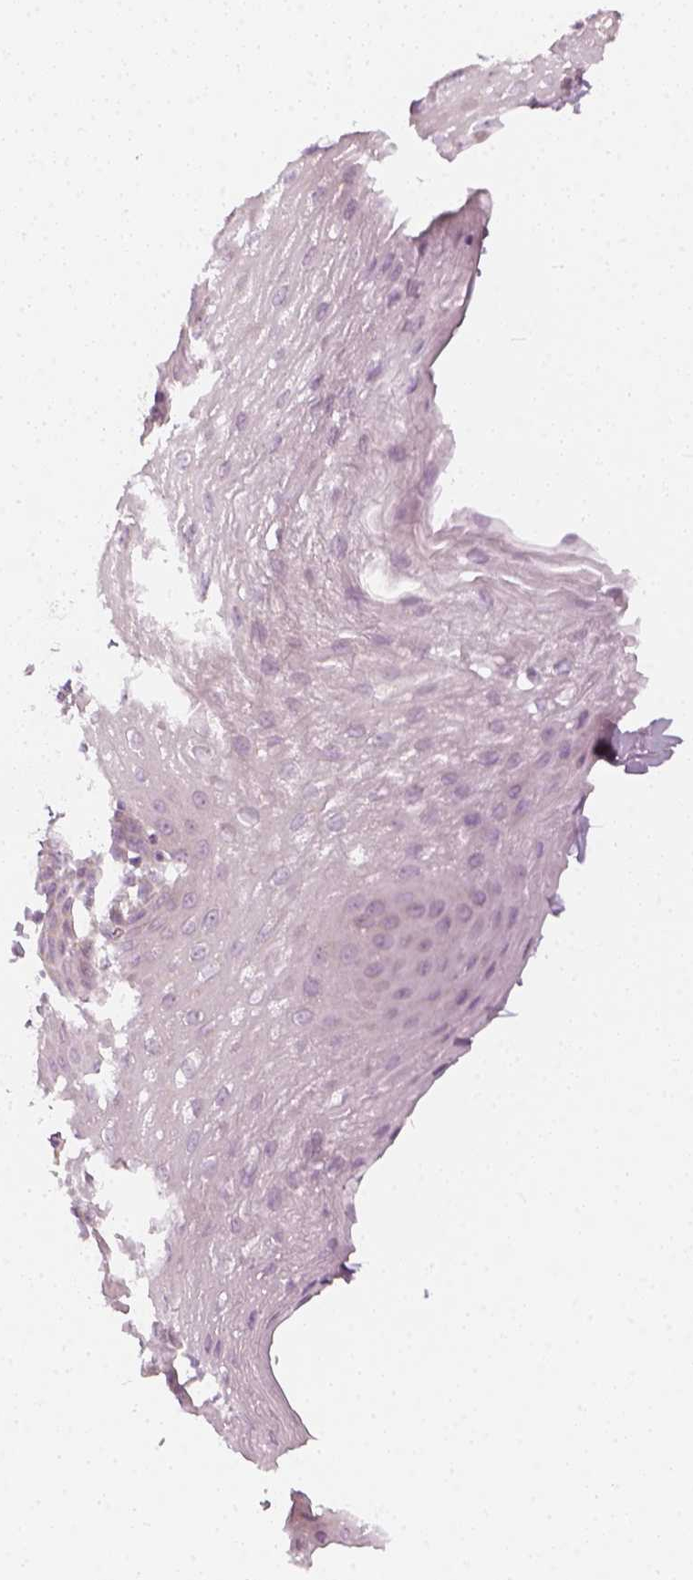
{"staining": {"intensity": "negative", "quantity": "none", "location": "none"}, "tissue": "esophagus", "cell_type": "Squamous epithelial cells", "image_type": "normal", "snomed": [{"axis": "morphology", "description": "Normal tissue, NOS"}, {"axis": "topography", "description": "Esophagus"}], "caption": "An image of human esophagus is negative for staining in squamous epithelial cells.", "gene": "PRAME", "patient": {"sex": "female", "age": 81}}